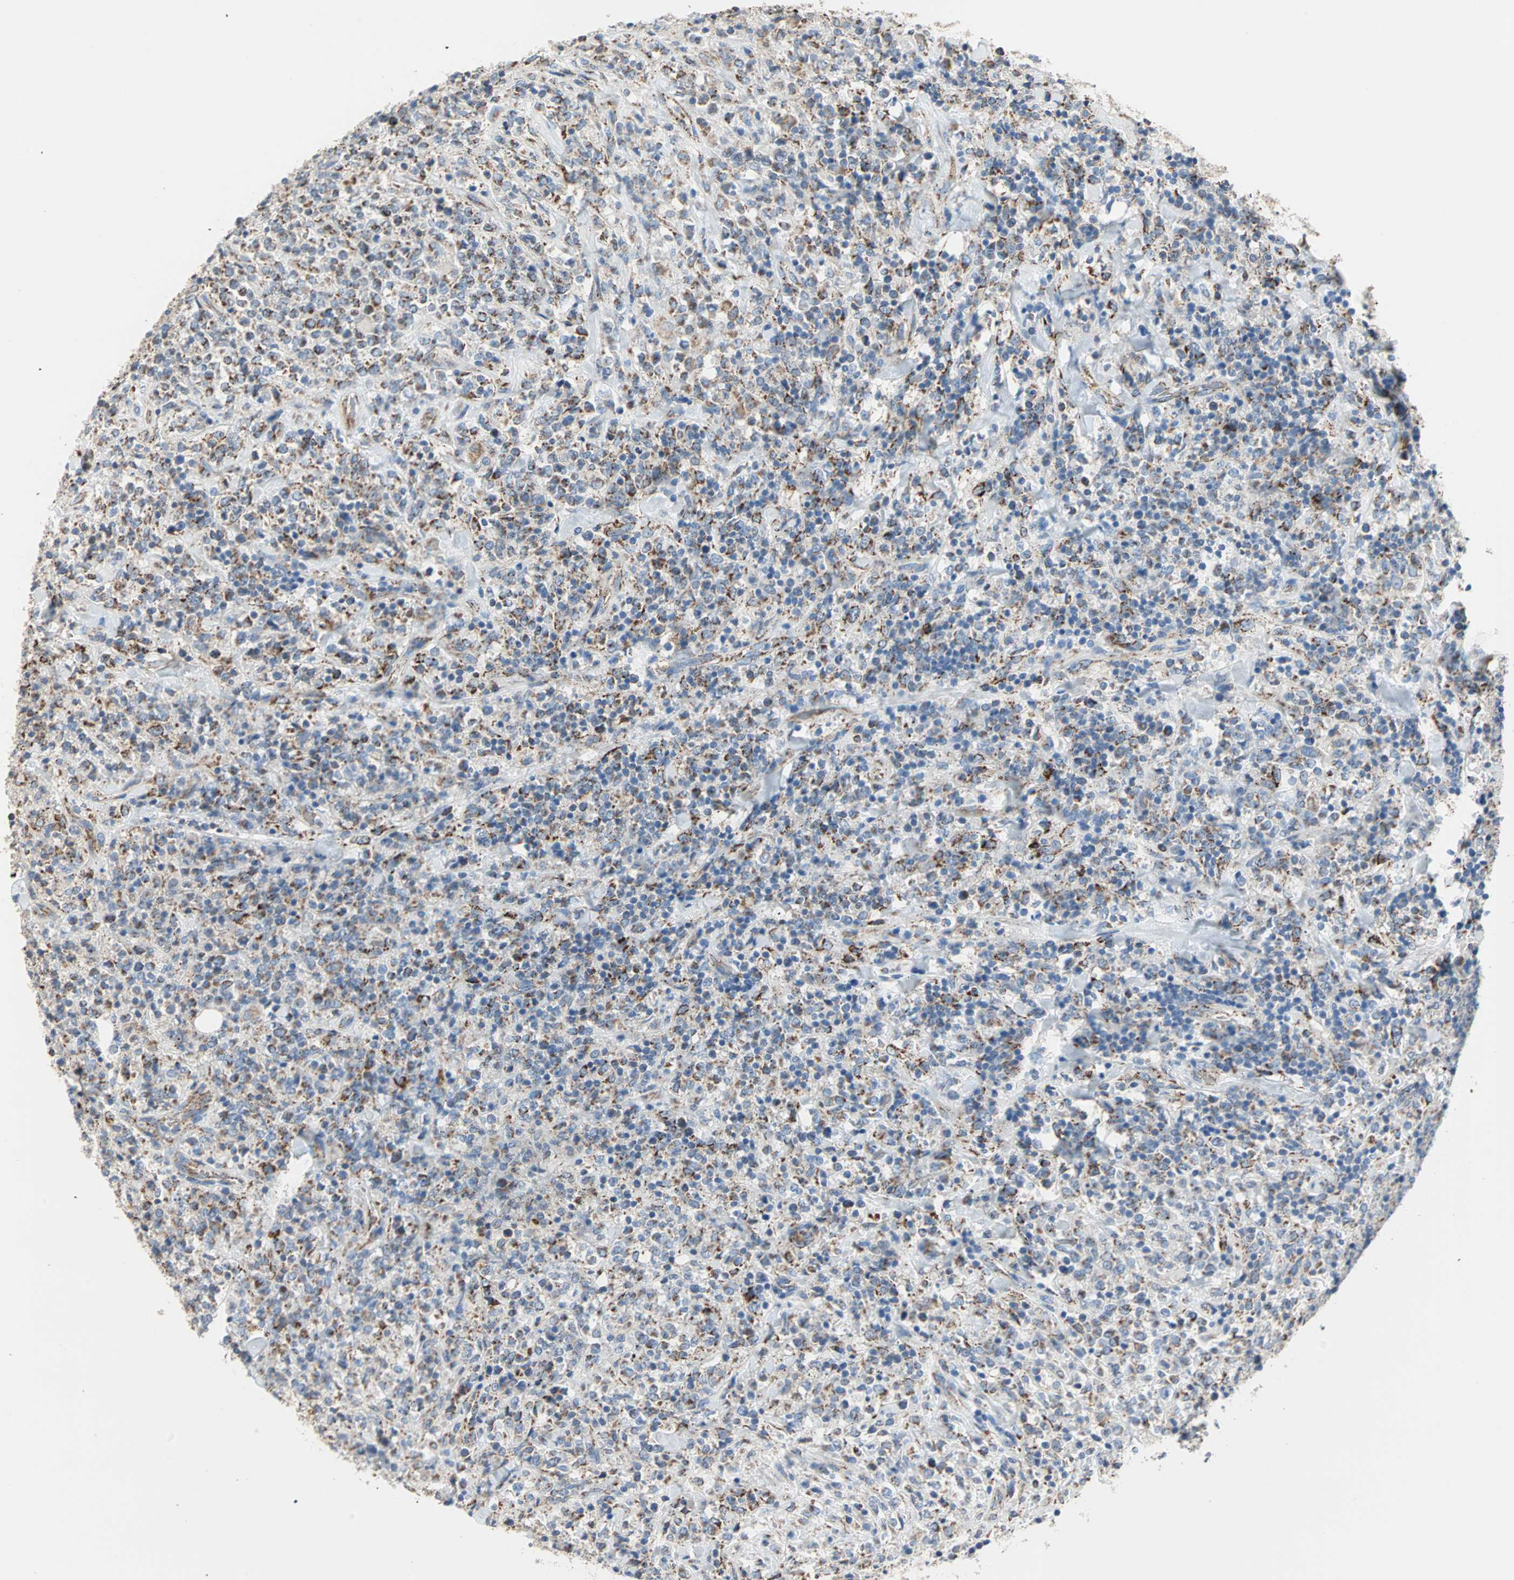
{"staining": {"intensity": "strong", "quantity": "25%-75%", "location": "cytoplasmic/membranous"}, "tissue": "lymphoma", "cell_type": "Tumor cells", "image_type": "cancer", "snomed": [{"axis": "morphology", "description": "Malignant lymphoma, non-Hodgkin's type, High grade"}, {"axis": "topography", "description": "Soft tissue"}], "caption": "The photomicrograph demonstrates staining of high-grade malignant lymphoma, non-Hodgkin's type, revealing strong cytoplasmic/membranous protein positivity (brown color) within tumor cells. (brown staining indicates protein expression, while blue staining denotes nuclei).", "gene": "TST", "patient": {"sex": "male", "age": 18}}